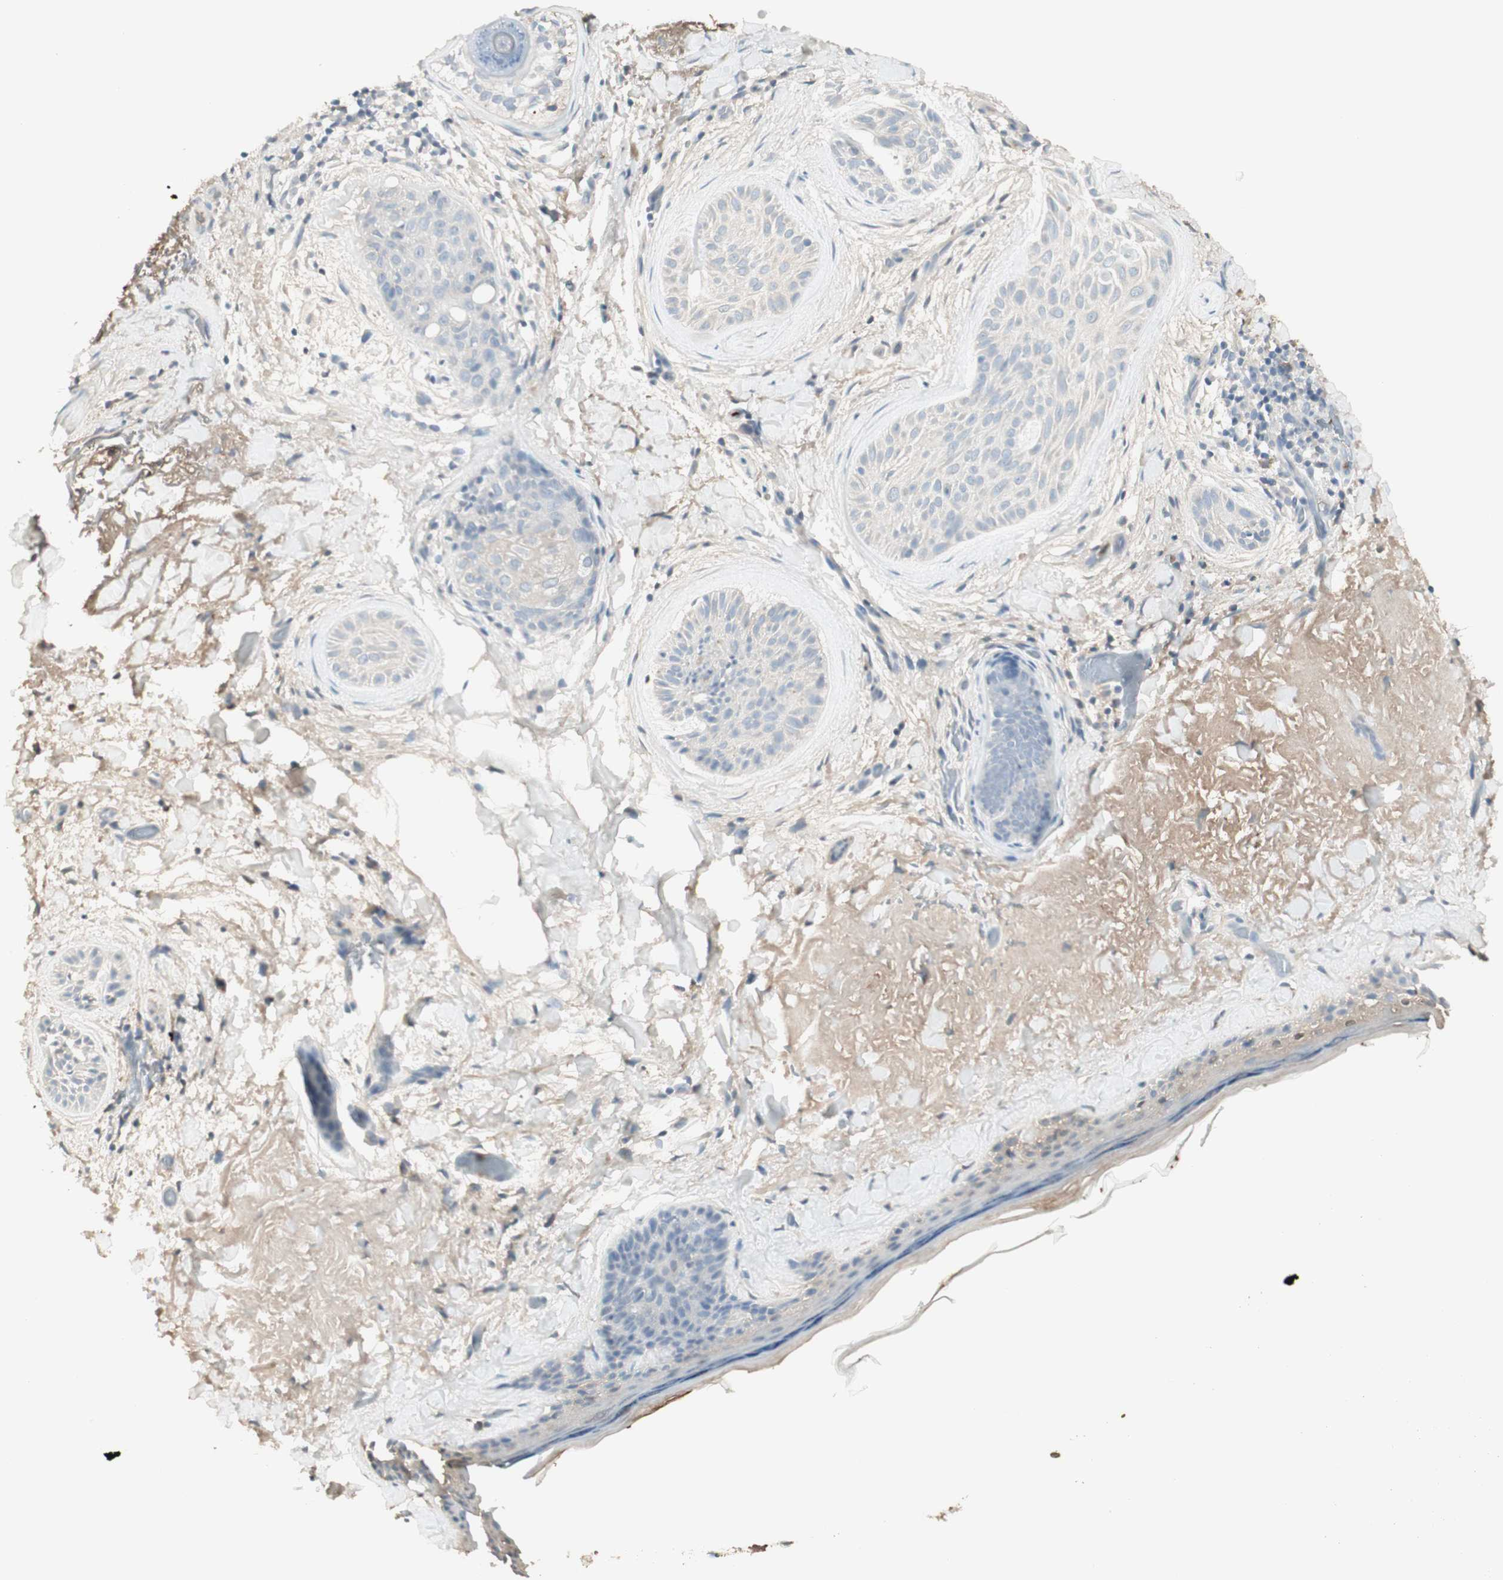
{"staining": {"intensity": "negative", "quantity": "none", "location": "none"}, "tissue": "skin cancer", "cell_type": "Tumor cells", "image_type": "cancer", "snomed": [{"axis": "morphology", "description": "Normal tissue, NOS"}, {"axis": "morphology", "description": "Basal cell carcinoma"}, {"axis": "topography", "description": "Skin"}], "caption": "Skin cancer (basal cell carcinoma) stained for a protein using IHC shows no staining tumor cells.", "gene": "IFNG", "patient": {"sex": "female", "age": 71}}